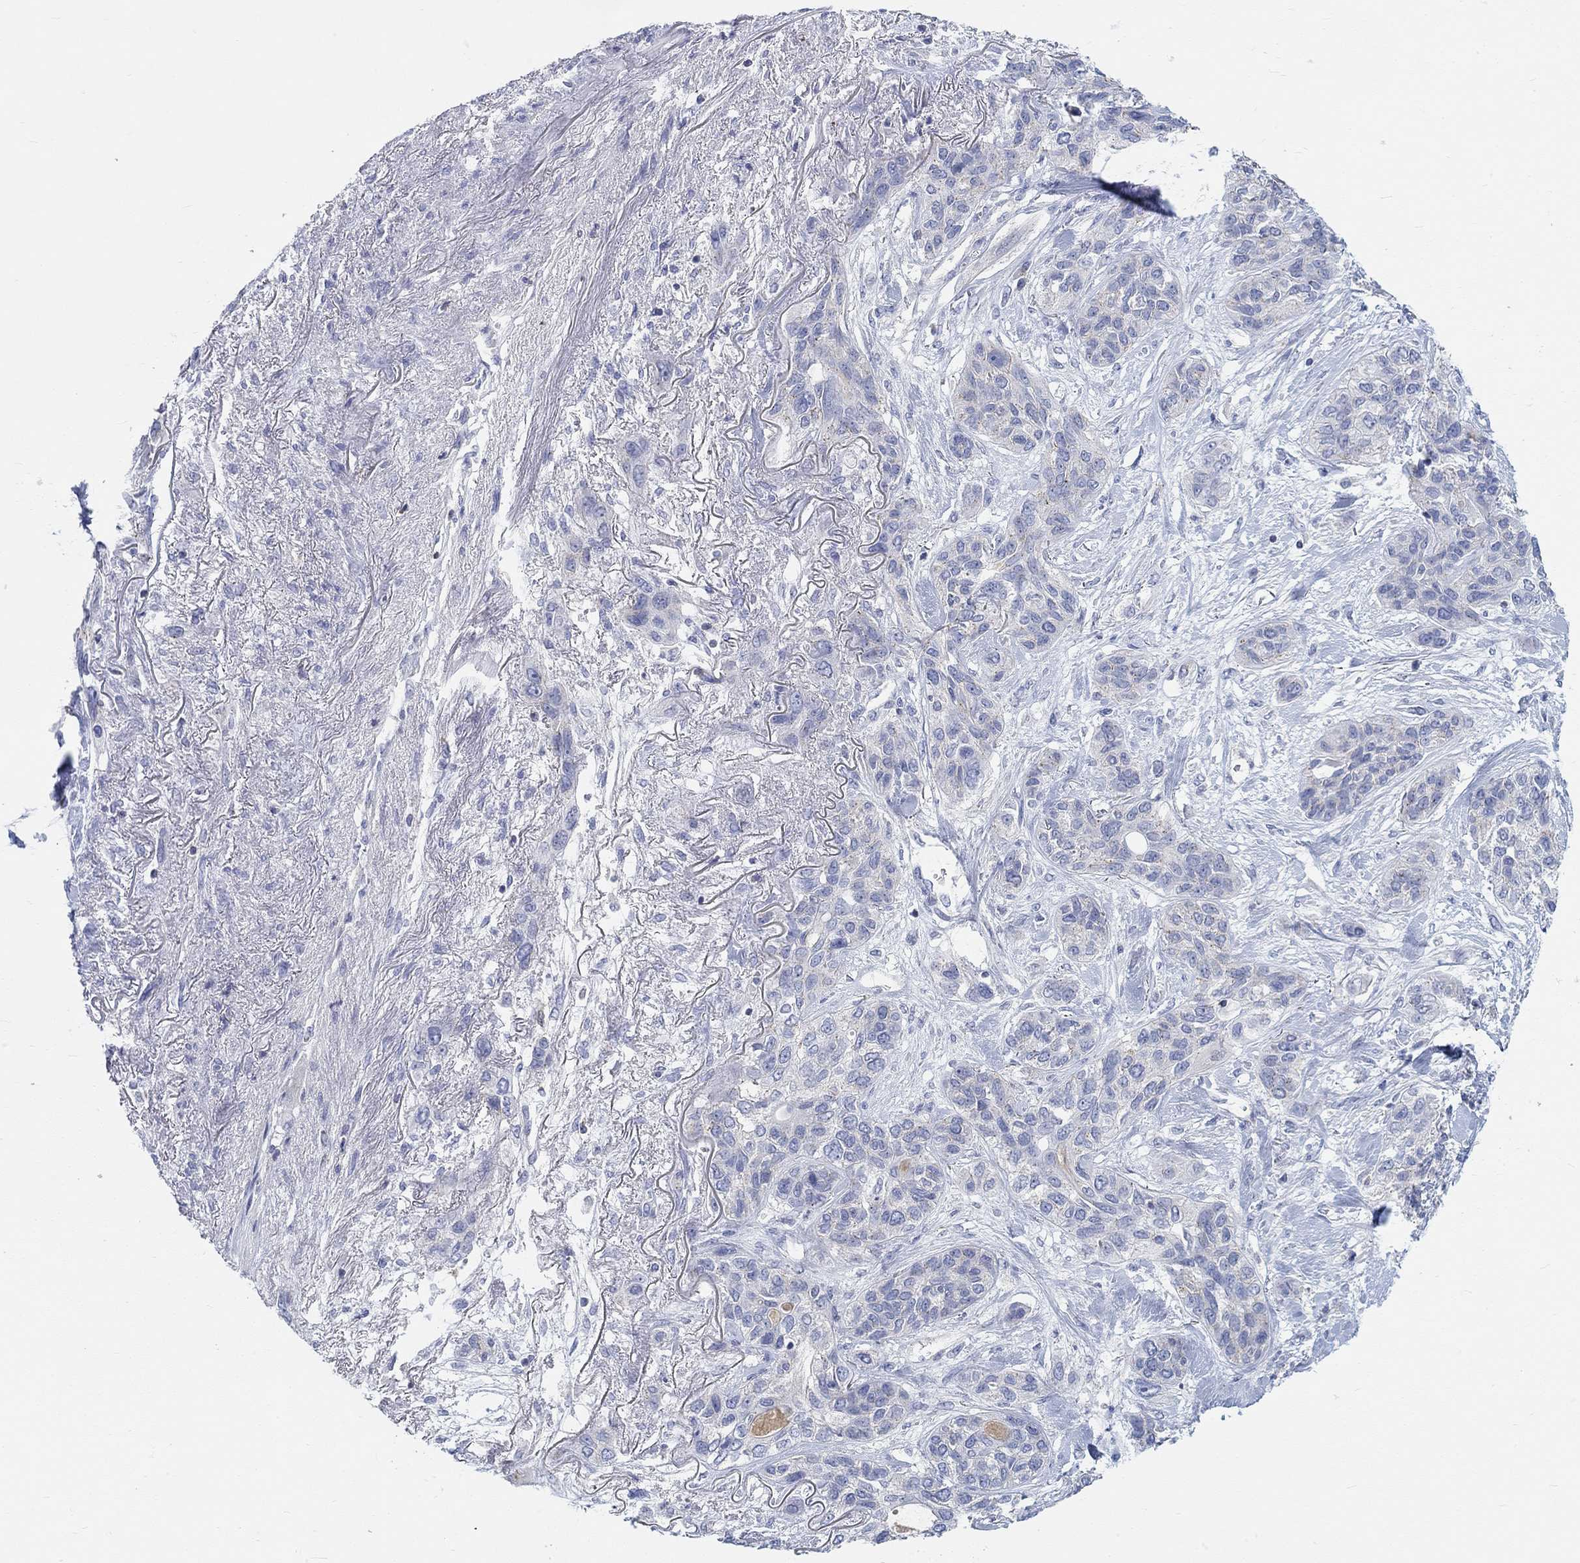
{"staining": {"intensity": "negative", "quantity": "none", "location": "none"}, "tissue": "lung cancer", "cell_type": "Tumor cells", "image_type": "cancer", "snomed": [{"axis": "morphology", "description": "Squamous cell carcinoma, NOS"}, {"axis": "topography", "description": "Lung"}], "caption": "Lung squamous cell carcinoma was stained to show a protein in brown. There is no significant positivity in tumor cells. (DAB immunohistochemistry with hematoxylin counter stain).", "gene": "NAV3", "patient": {"sex": "female", "age": 70}}